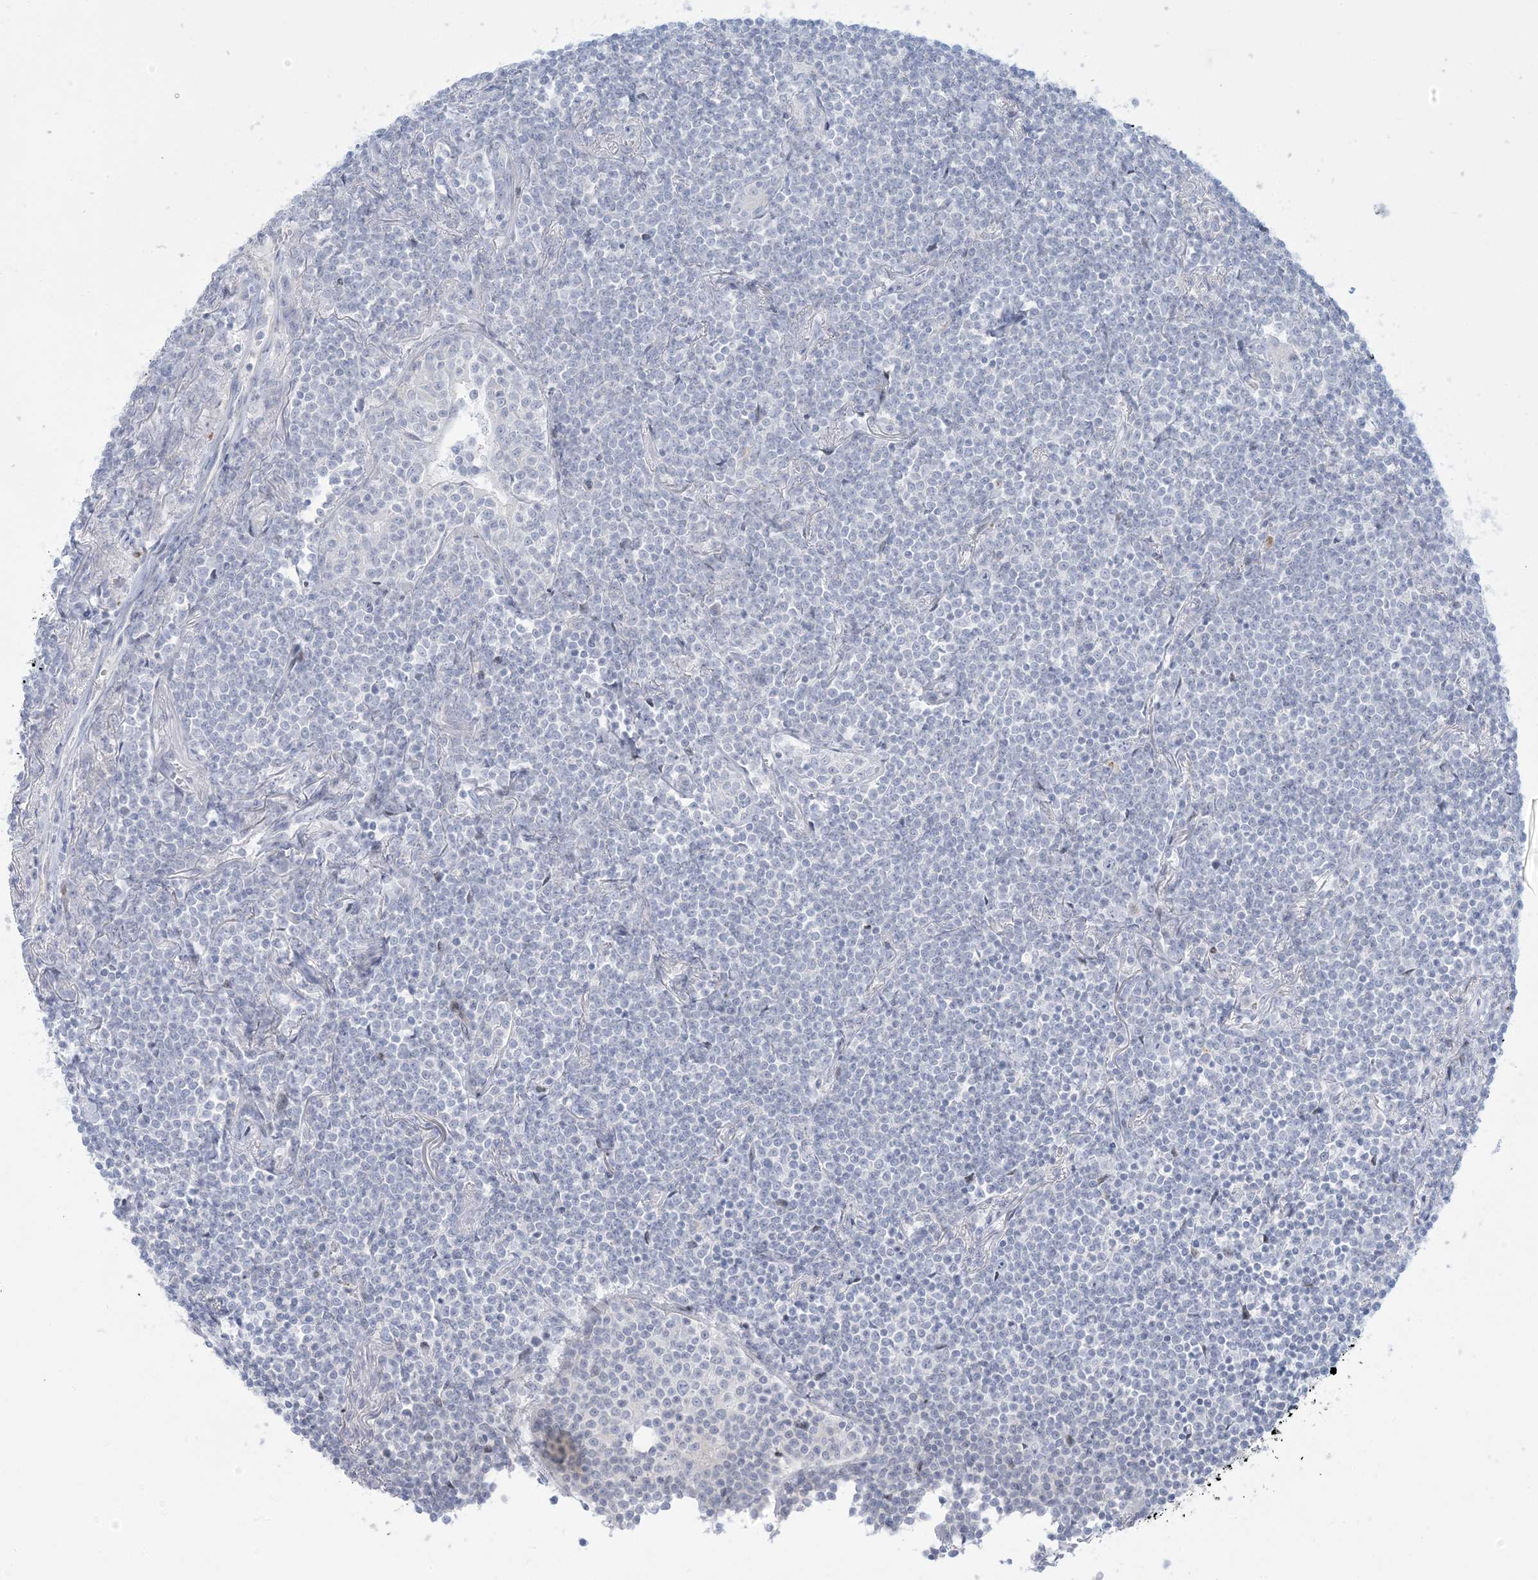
{"staining": {"intensity": "negative", "quantity": "none", "location": "none"}, "tissue": "lymphoma", "cell_type": "Tumor cells", "image_type": "cancer", "snomed": [{"axis": "morphology", "description": "Malignant lymphoma, non-Hodgkin's type, Low grade"}, {"axis": "topography", "description": "Lung"}], "caption": "Histopathology image shows no protein staining in tumor cells of lymphoma tissue.", "gene": "AFTPH", "patient": {"sex": "female", "age": 71}}